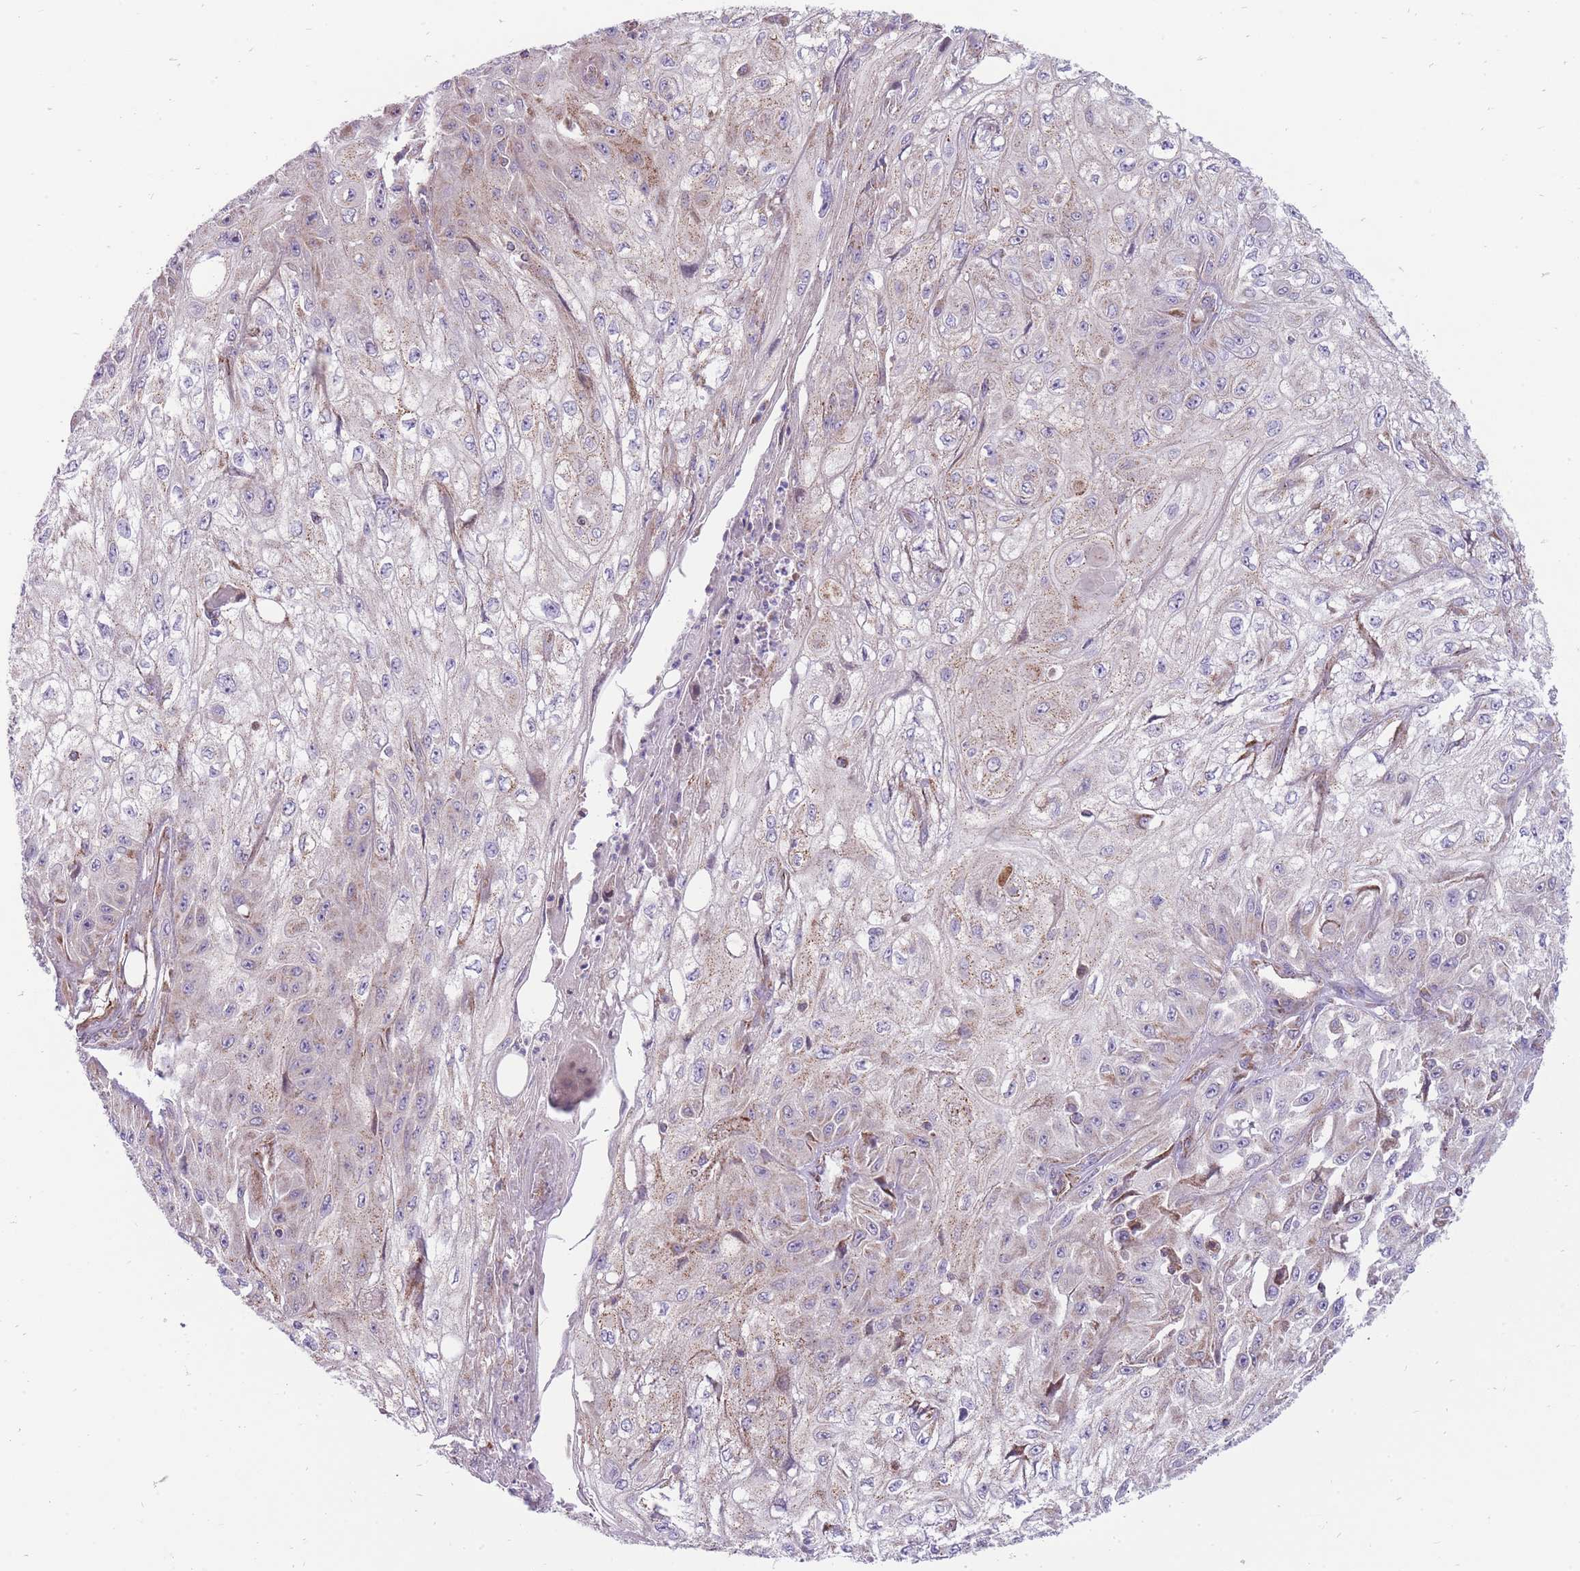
{"staining": {"intensity": "moderate", "quantity": "<25%", "location": "cytoplasmic/membranous"}, "tissue": "skin cancer", "cell_type": "Tumor cells", "image_type": "cancer", "snomed": [{"axis": "morphology", "description": "Squamous cell carcinoma, NOS"}, {"axis": "morphology", "description": "Squamous cell carcinoma, metastatic, NOS"}, {"axis": "topography", "description": "Skin"}, {"axis": "topography", "description": "Lymph node"}], "caption": "The photomicrograph exhibits immunohistochemical staining of skin cancer (squamous cell carcinoma). There is moderate cytoplasmic/membranous expression is seen in about <25% of tumor cells.", "gene": "ANKRD10", "patient": {"sex": "male", "age": 75}}